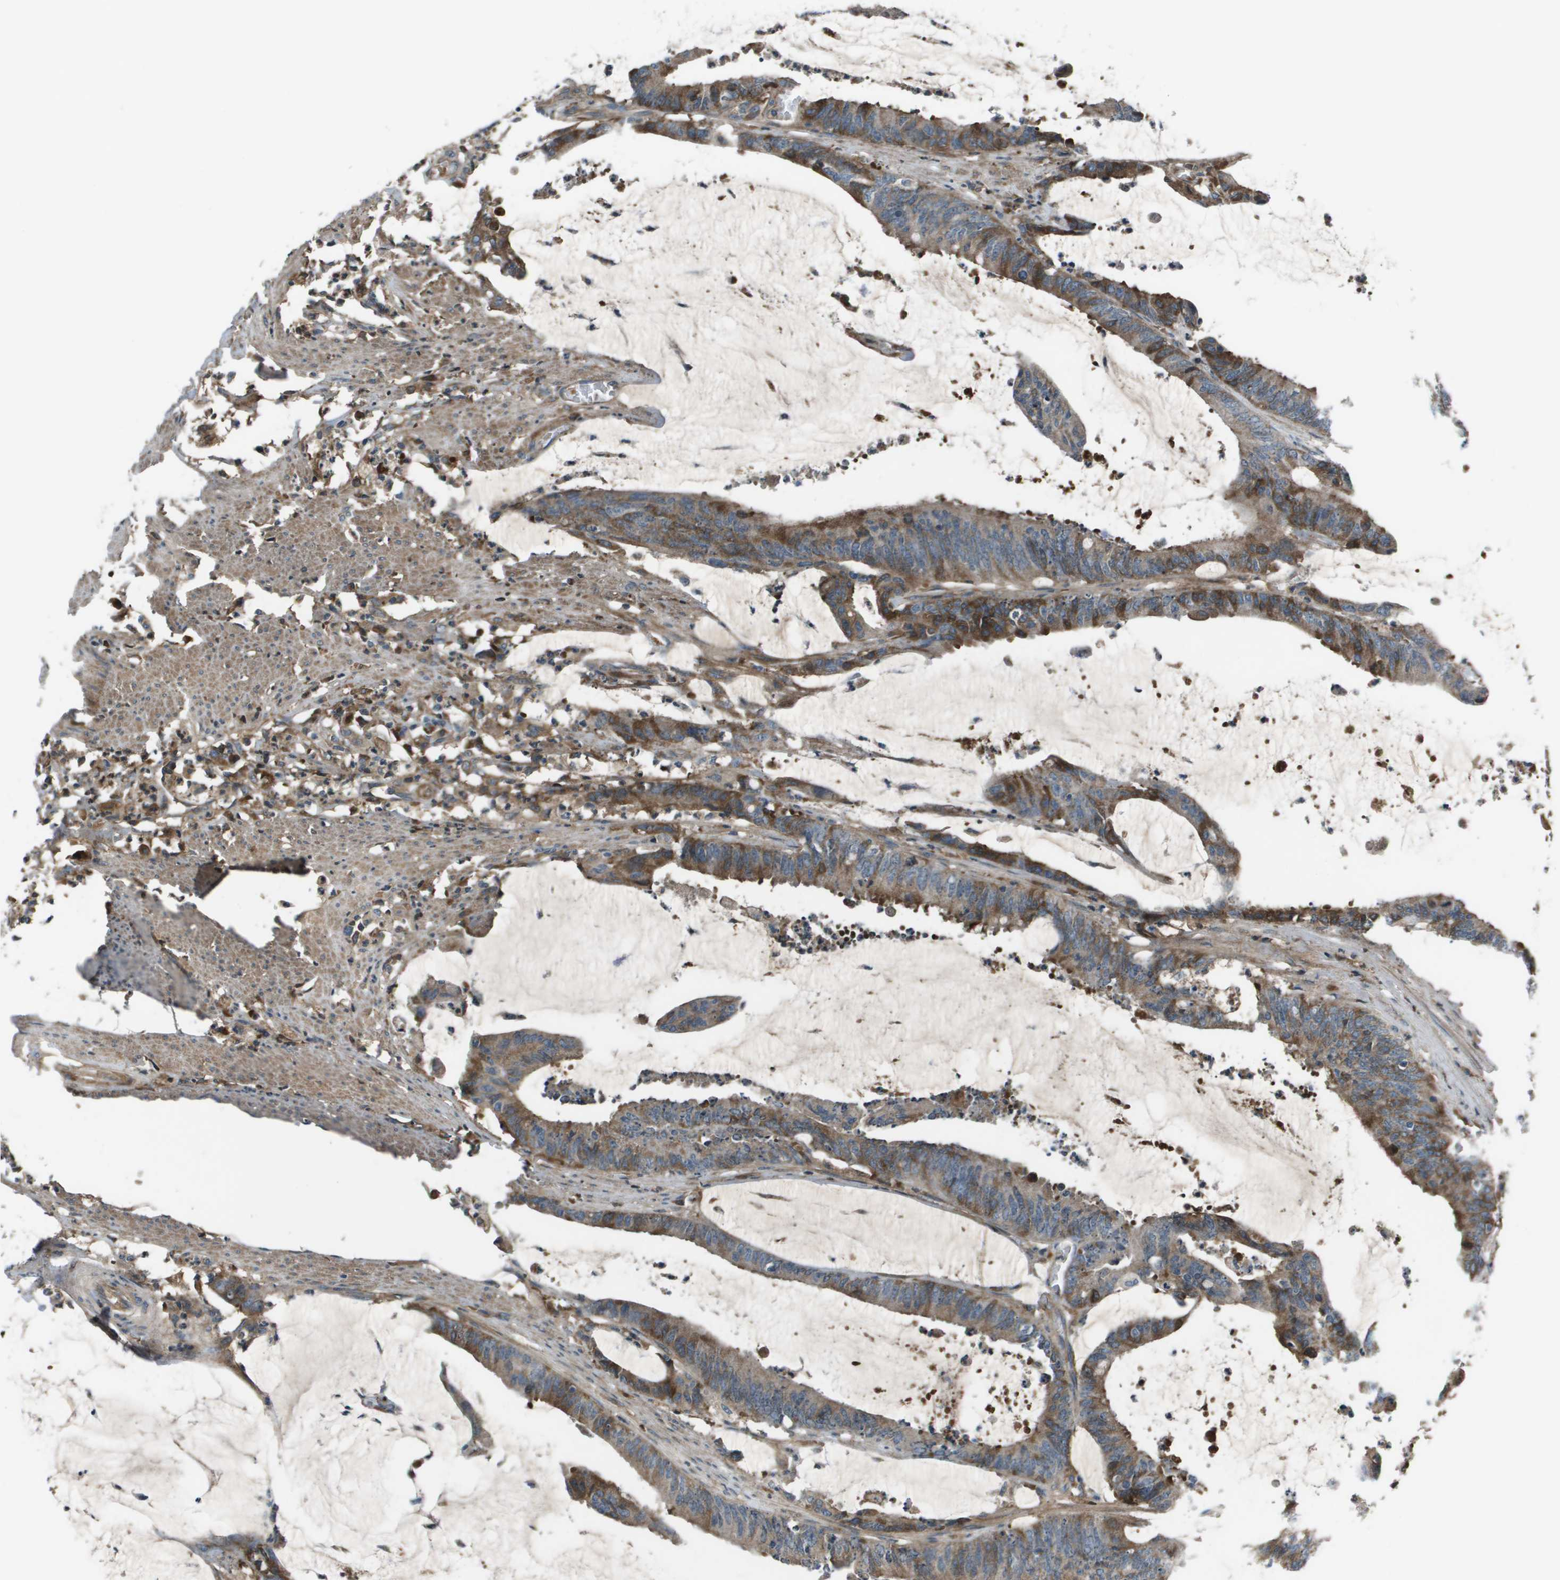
{"staining": {"intensity": "moderate", "quantity": "25%-75%", "location": "cytoplasmic/membranous"}, "tissue": "colorectal cancer", "cell_type": "Tumor cells", "image_type": "cancer", "snomed": [{"axis": "morphology", "description": "Adenocarcinoma, NOS"}, {"axis": "topography", "description": "Rectum"}], "caption": "Colorectal adenocarcinoma stained for a protein (brown) displays moderate cytoplasmic/membranous positive staining in about 25%-75% of tumor cells.", "gene": "PCOLCE", "patient": {"sex": "female", "age": 66}}